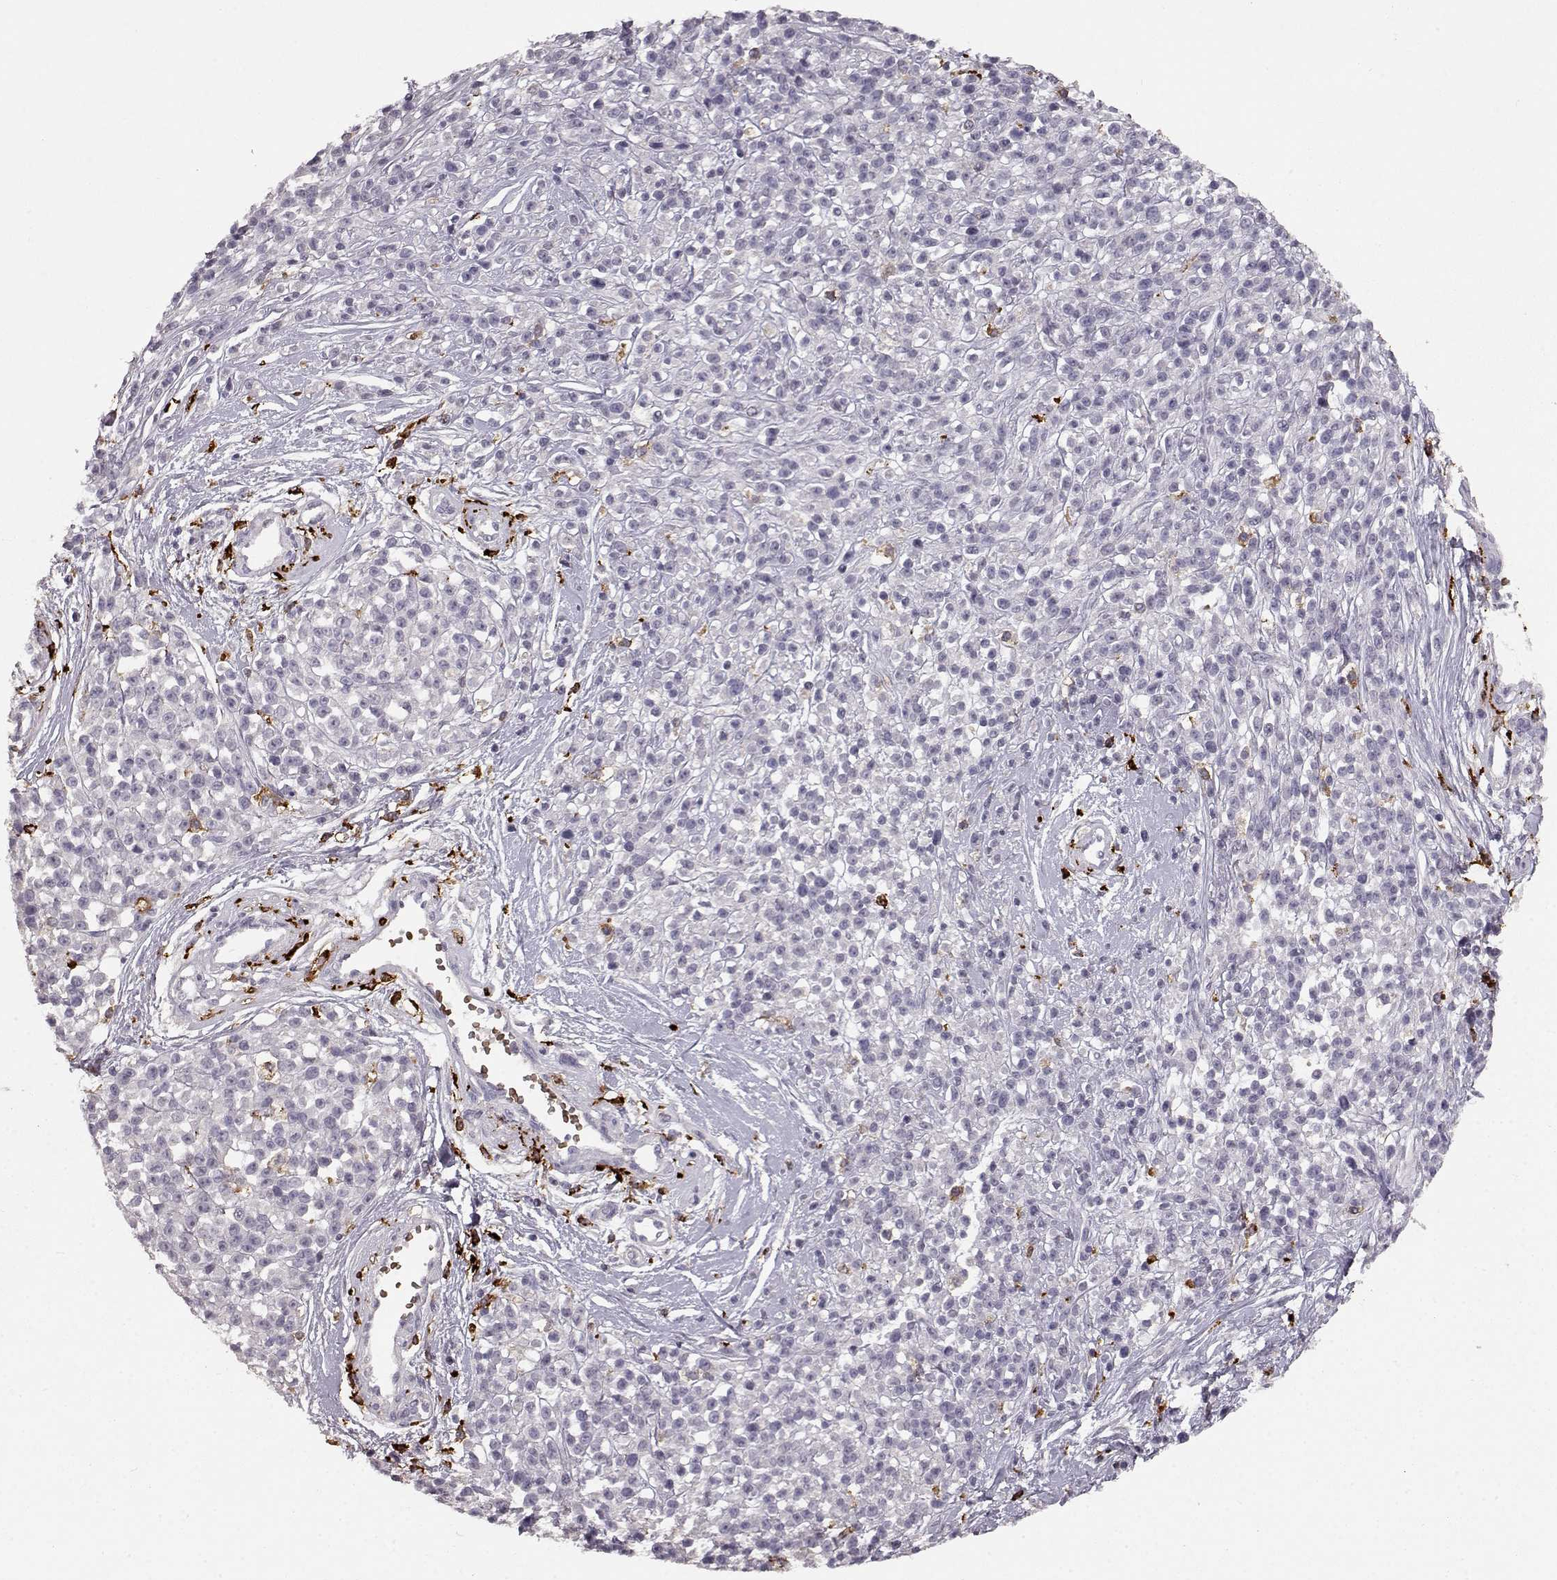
{"staining": {"intensity": "negative", "quantity": "none", "location": "none"}, "tissue": "melanoma", "cell_type": "Tumor cells", "image_type": "cancer", "snomed": [{"axis": "morphology", "description": "Malignant melanoma, NOS"}, {"axis": "topography", "description": "Skin"}, {"axis": "topography", "description": "Skin of trunk"}], "caption": "This is an immunohistochemistry image of malignant melanoma. There is no positivity in tumor cells.", "gene": "CCNF", "patient": {"sex": "male", "age": 74}}